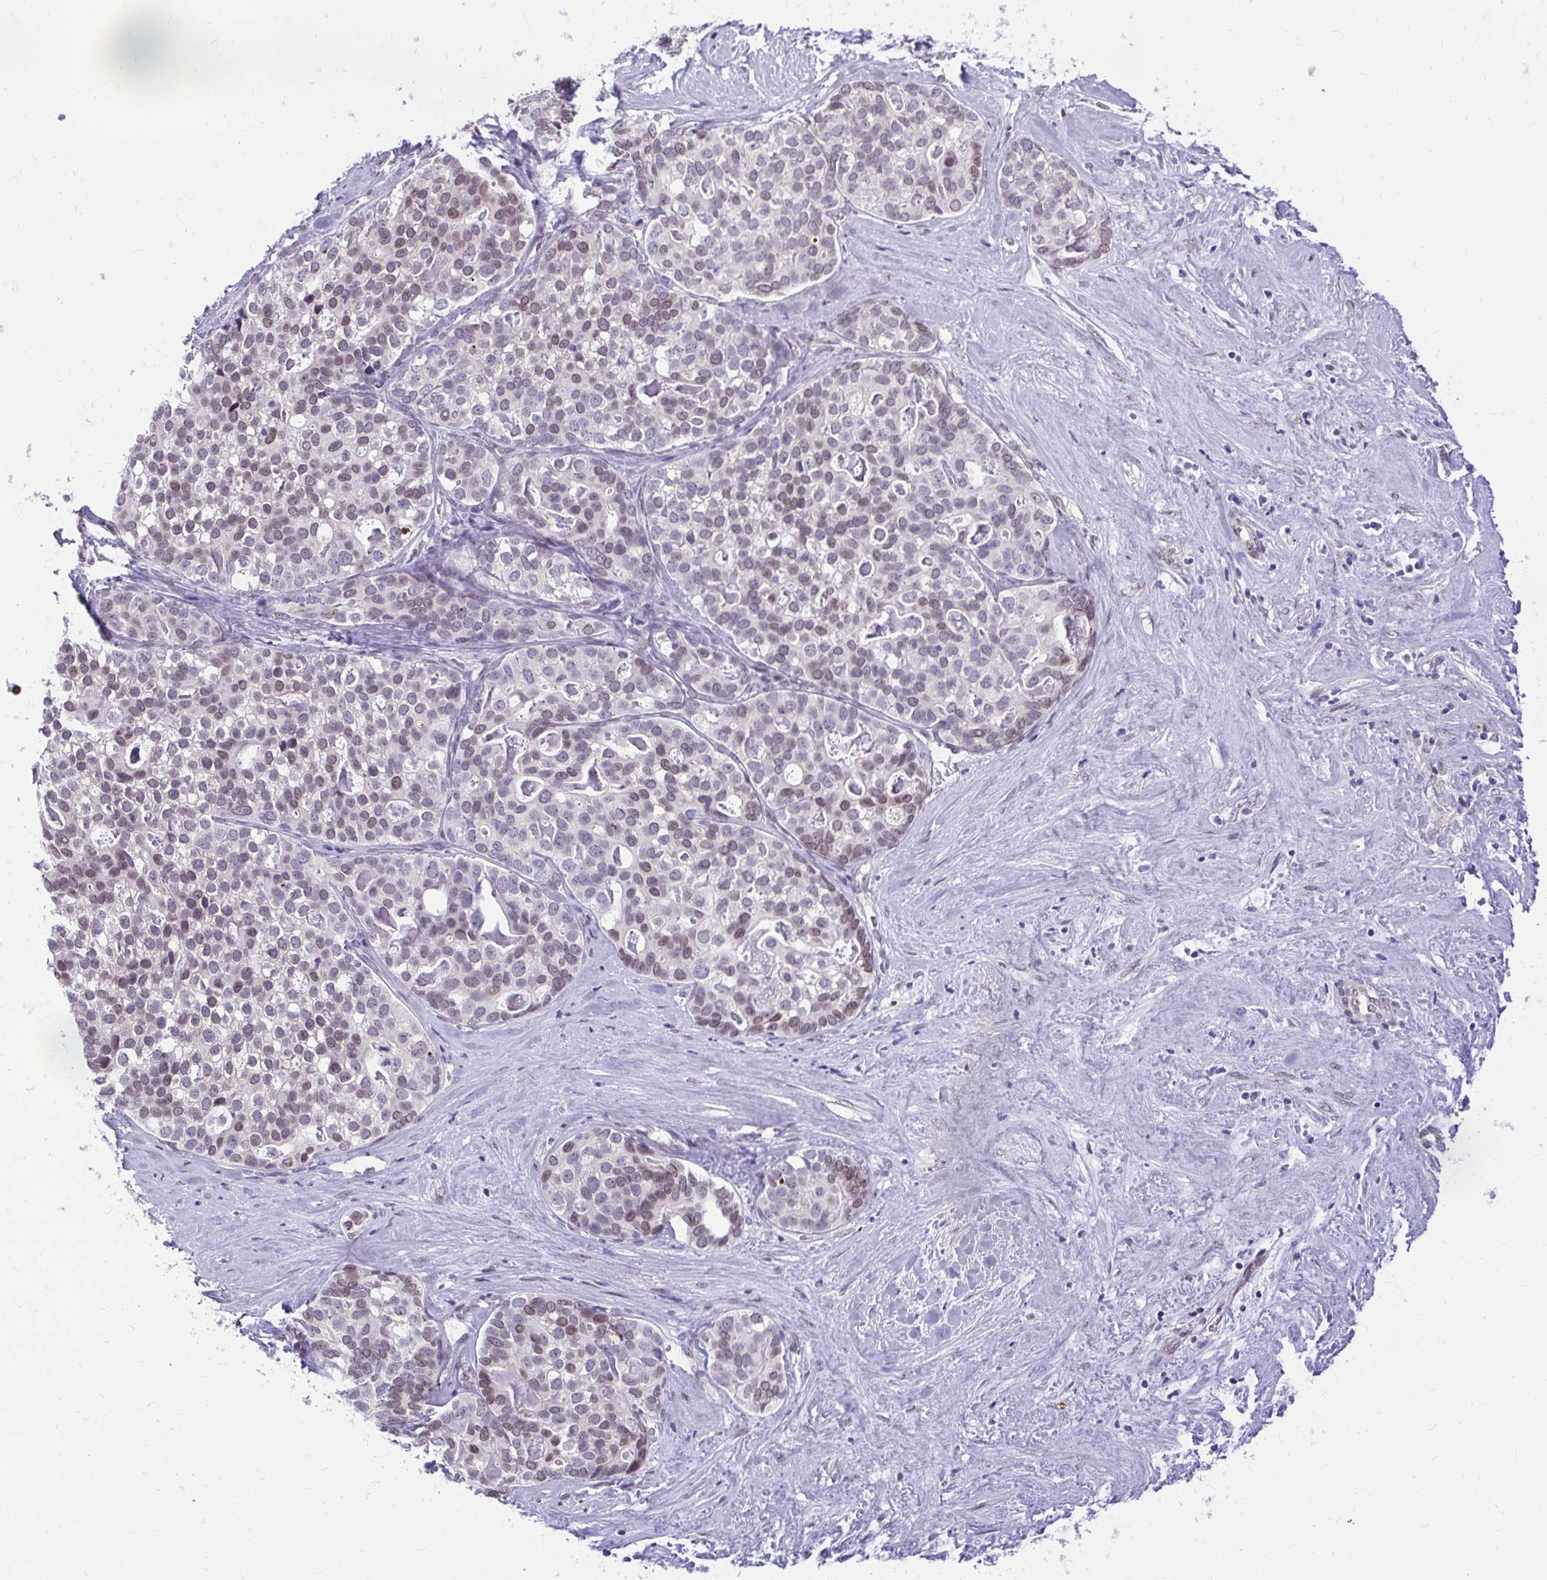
{"staining": {"intensity": "weak", "quantity": "25%-75%", "location": "nuclear"}, "tissue": "liver cancer", "cell_type": "Tumor cells", "image_type": "cancer", "snomed": [{"axis": "morphology", "description": "Cholangiocarcinoma"}, {"axis": "topography", "description": "Liver"}], "caption": "Immunohistochemical staining of liver cholangiocarcinoma exhibits low levels of weak nuclear protein staining in about 25%-75% of tumor cells. (DAB (3,3'-diaminobenzidine) = brown stain, brightfield microscopy at high magnification).", "gene": "BANF1", "patient": {"sex": "male", "age": 56}}